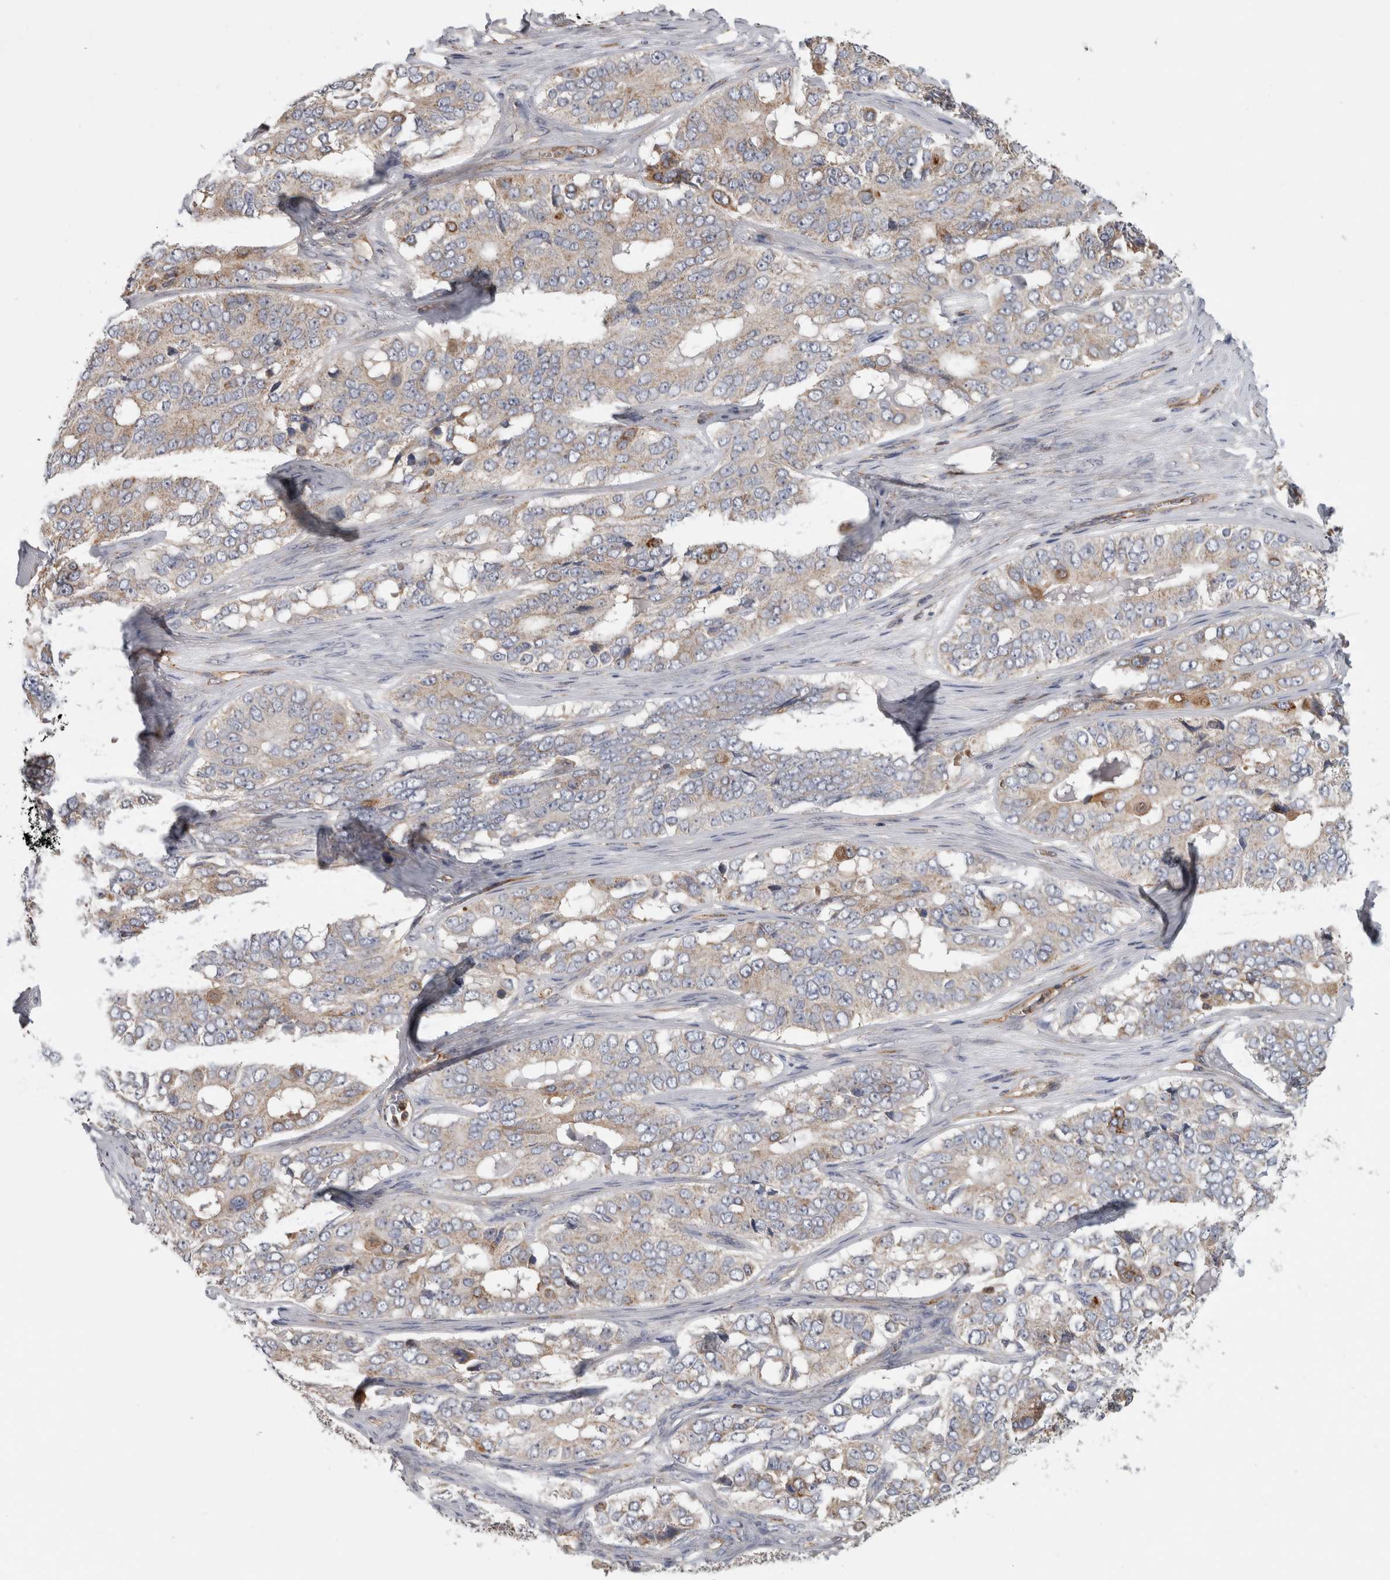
{"staining": {"intensity": "weak", "quantity": "25%-75%", "location": "cytoplasmic/membranous"}, "tissue": "ovarian cancer", "cell_type": "Tumor cells", "image_type": "cancer", "snomed": [{"axis": "morphology", "description": "Carcinoma, endometroid"}, {"axis": "topography", "description": "Ovary"}], "caption": "This is an image of IHC staining of ovarian endometroid carcinoma, which shows weak expression in the cytoplasmic/membranous of tumor cells.", "gene": "SFXN2", "patient": {"sex": "female", "age": 51}}